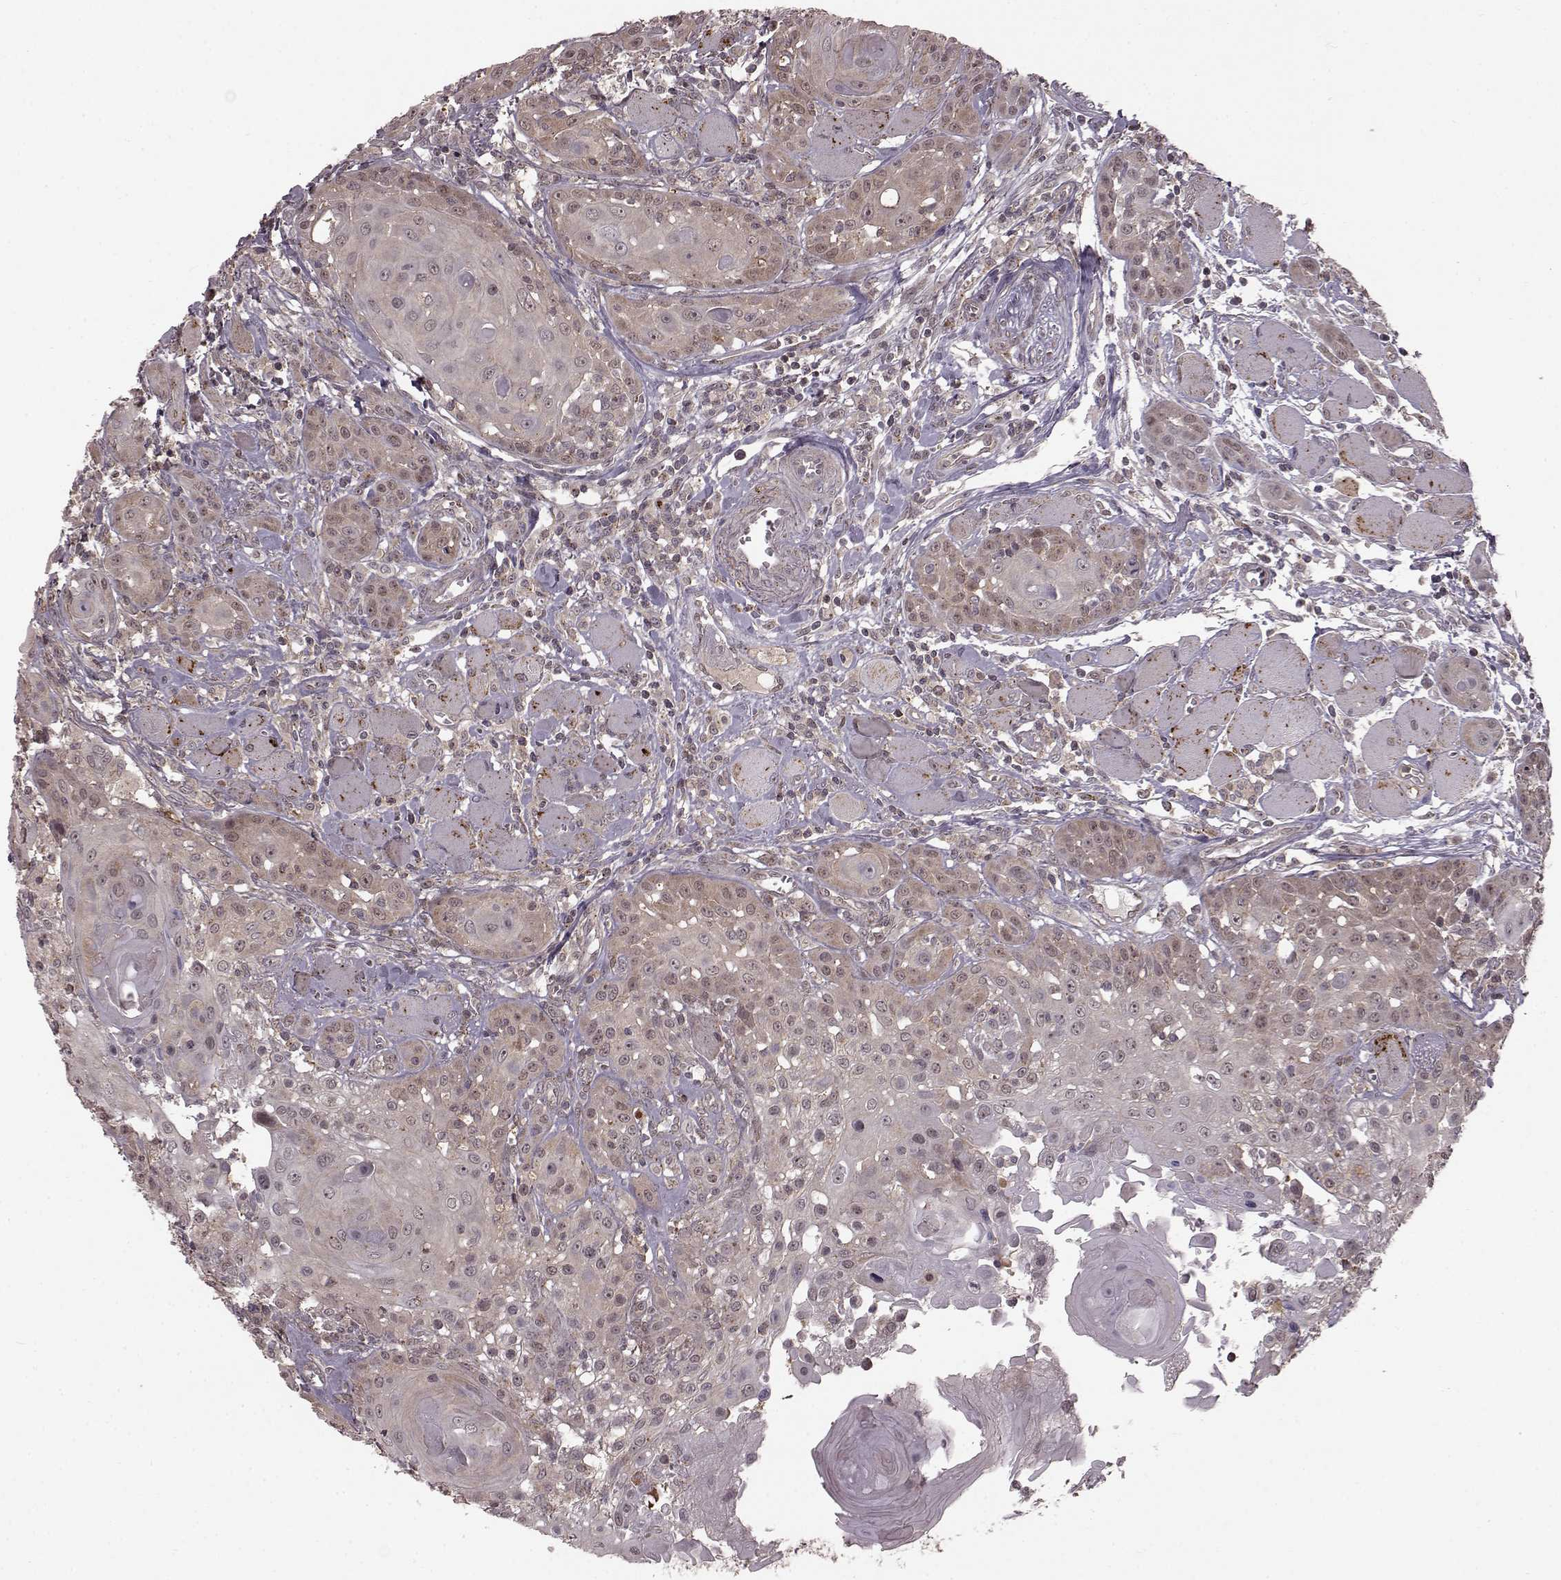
{"staining": {"intensity": "weak", "quantity": "<25%", "location": "cytoplasmic/membranous"}, "tissue": "head and neck cancer", "cell_type": "Tumor cells", "image_type": "cancer", "snomed": [{"axis": "morphology", "description": "Squamous cell carcinoma, NOS"}, {"axis": "topography", "description": "Head-Neck"}], "caption": "DAB (3,3'-diaminobenzidine) immunohistochemical staining of human head and neck squamous cell carcinoma displays no significant expression in tumor cells.", "gene": "GSS", "patient": {"sex": "female", "age": 80}}